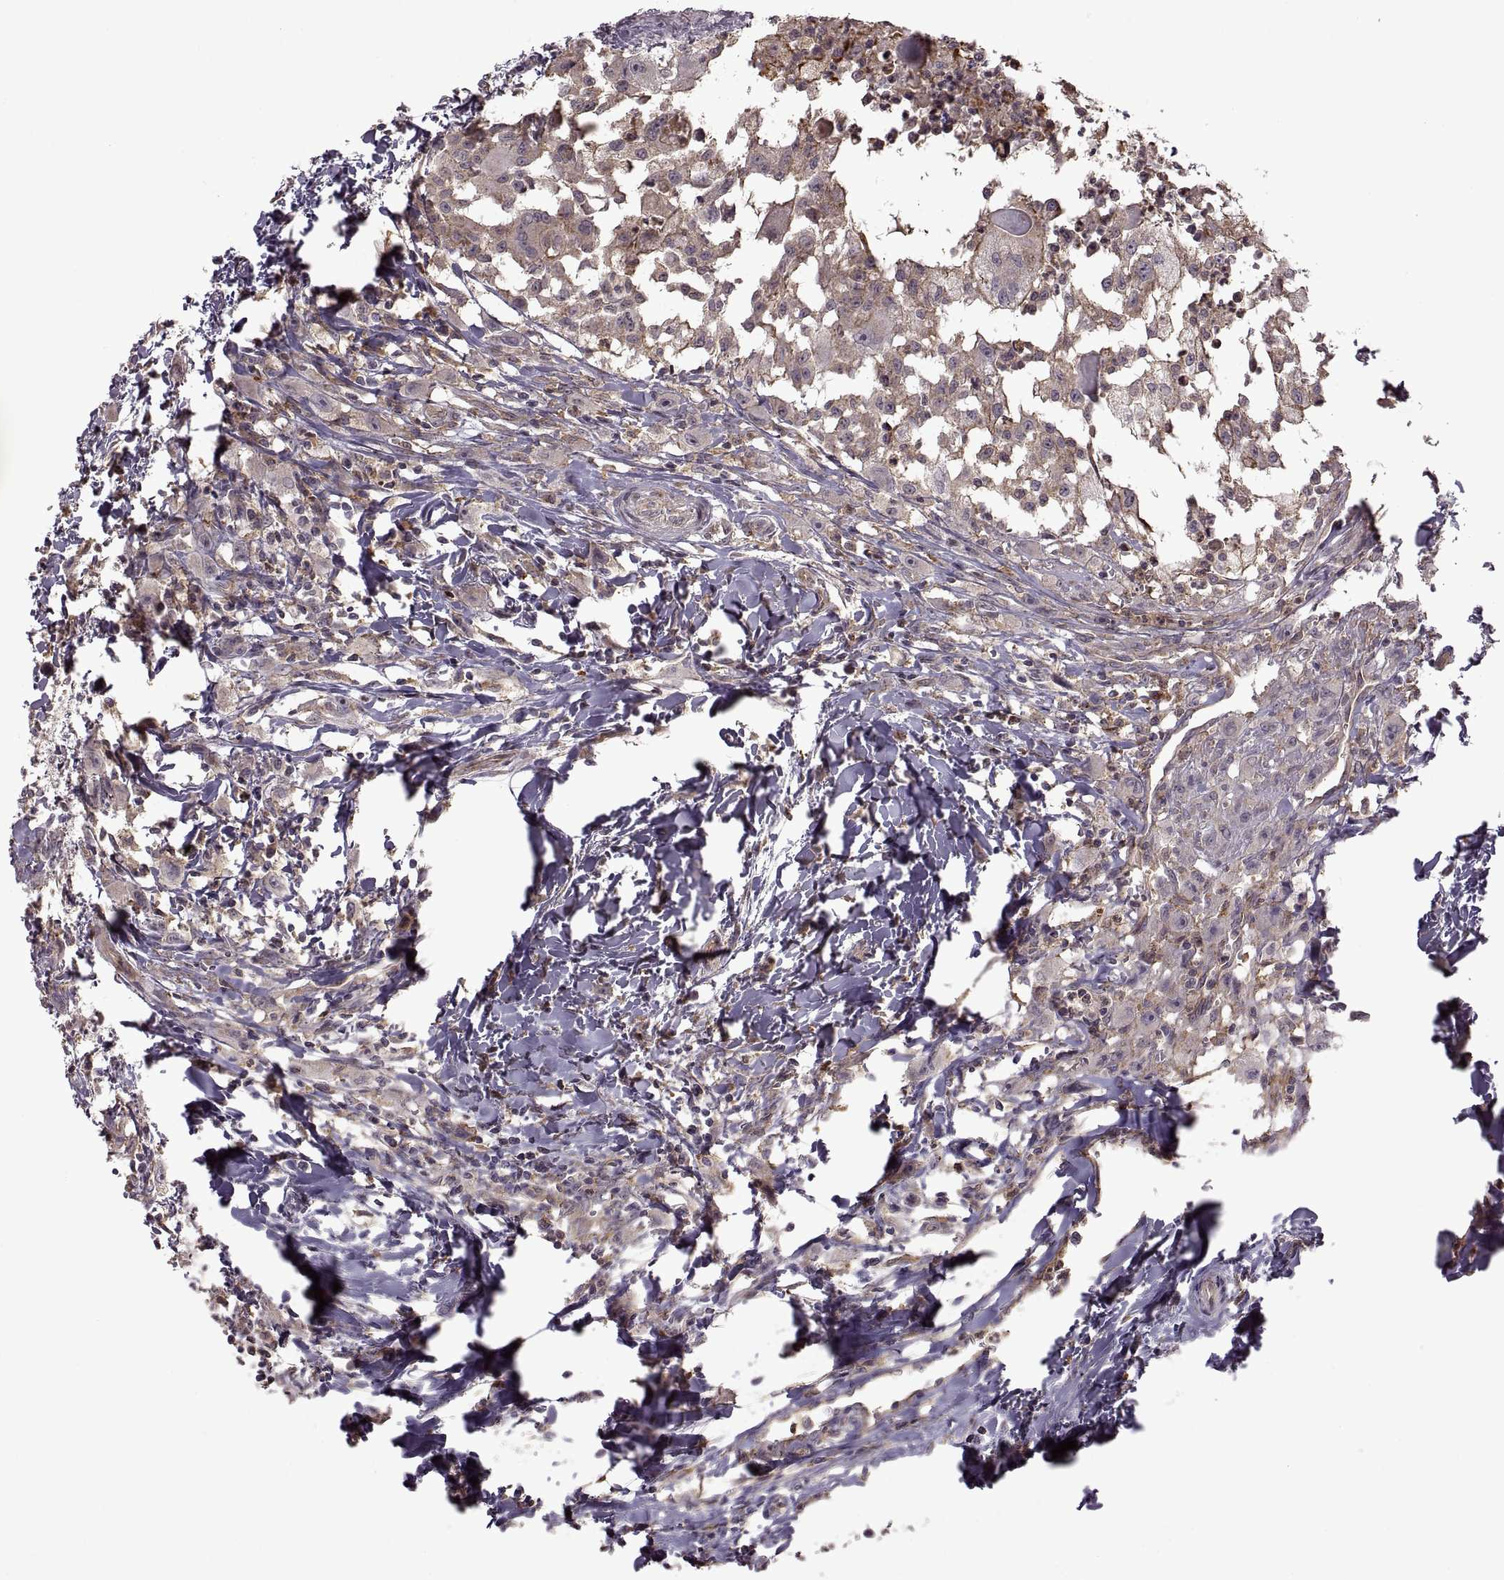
{"staining": {"intensity": "negative", "quantity": "none", "location": "none"}, "tissue": "head and neck cancer", "cell_type": "Tumor cells", "image_type": "cancer", "snomed": [{"axis": "morphology", "description": "Squamous cell carcinoma, NOS"}, {"axis": "morphology", "description": "Squamous cell carcinoma, metastatic, NOS"}, {"axis": "topography", "description": "Oral tissue"}, {"axis": "topography", "description": "Head-Neck"}], "caption": "IHC photomicrograph of human head and neck cancer (metastatic squamous cell carcinoma) stained for a protein (brown), which exhibits no expression in tumor cells.", "gene": "PIERCE1", "patient": {"sex": "female", "age": 85}}